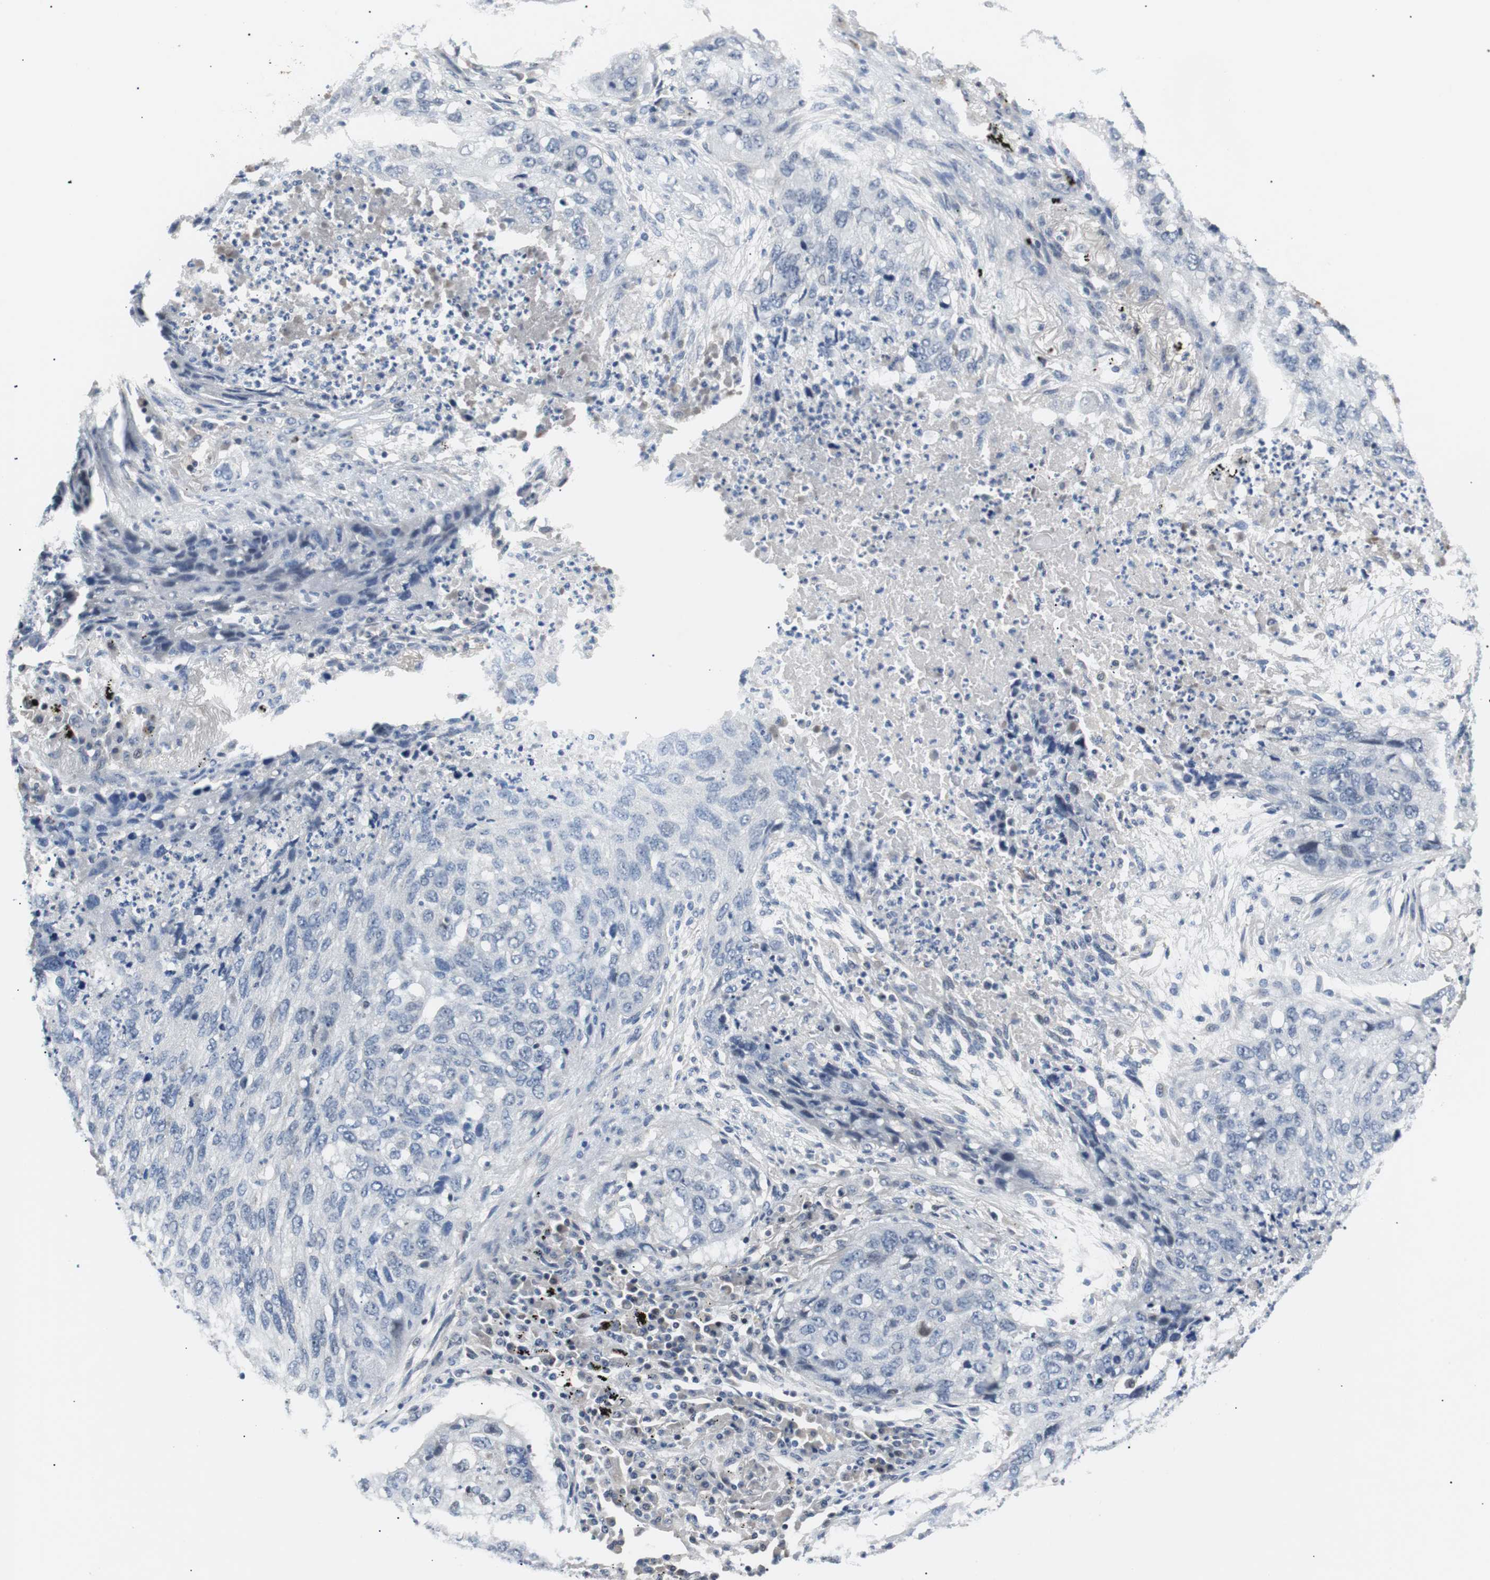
{"staining": {"intensity": "negative", "quantity": "none", "location": "none"}, "tissue": "lung cancer", "cell_type": "Tumor cells", "image_type": "cancer", "snomed": [{"axis": "morphology", "description": "Squamous cell carcinoma, NOS"}, {"axis": "topography", "description": "Lung"}], "caption": "High magnification brightfield microscopy of lung squamous cell carcinoma stained with DAB (3,3'-diaminobenzidine) (brown) and counterstained with hematoxylin (blue): tumor cells show no significant staining.", "gene": "MAP2K4", "patient": {"sex": "female", "age": 63}}